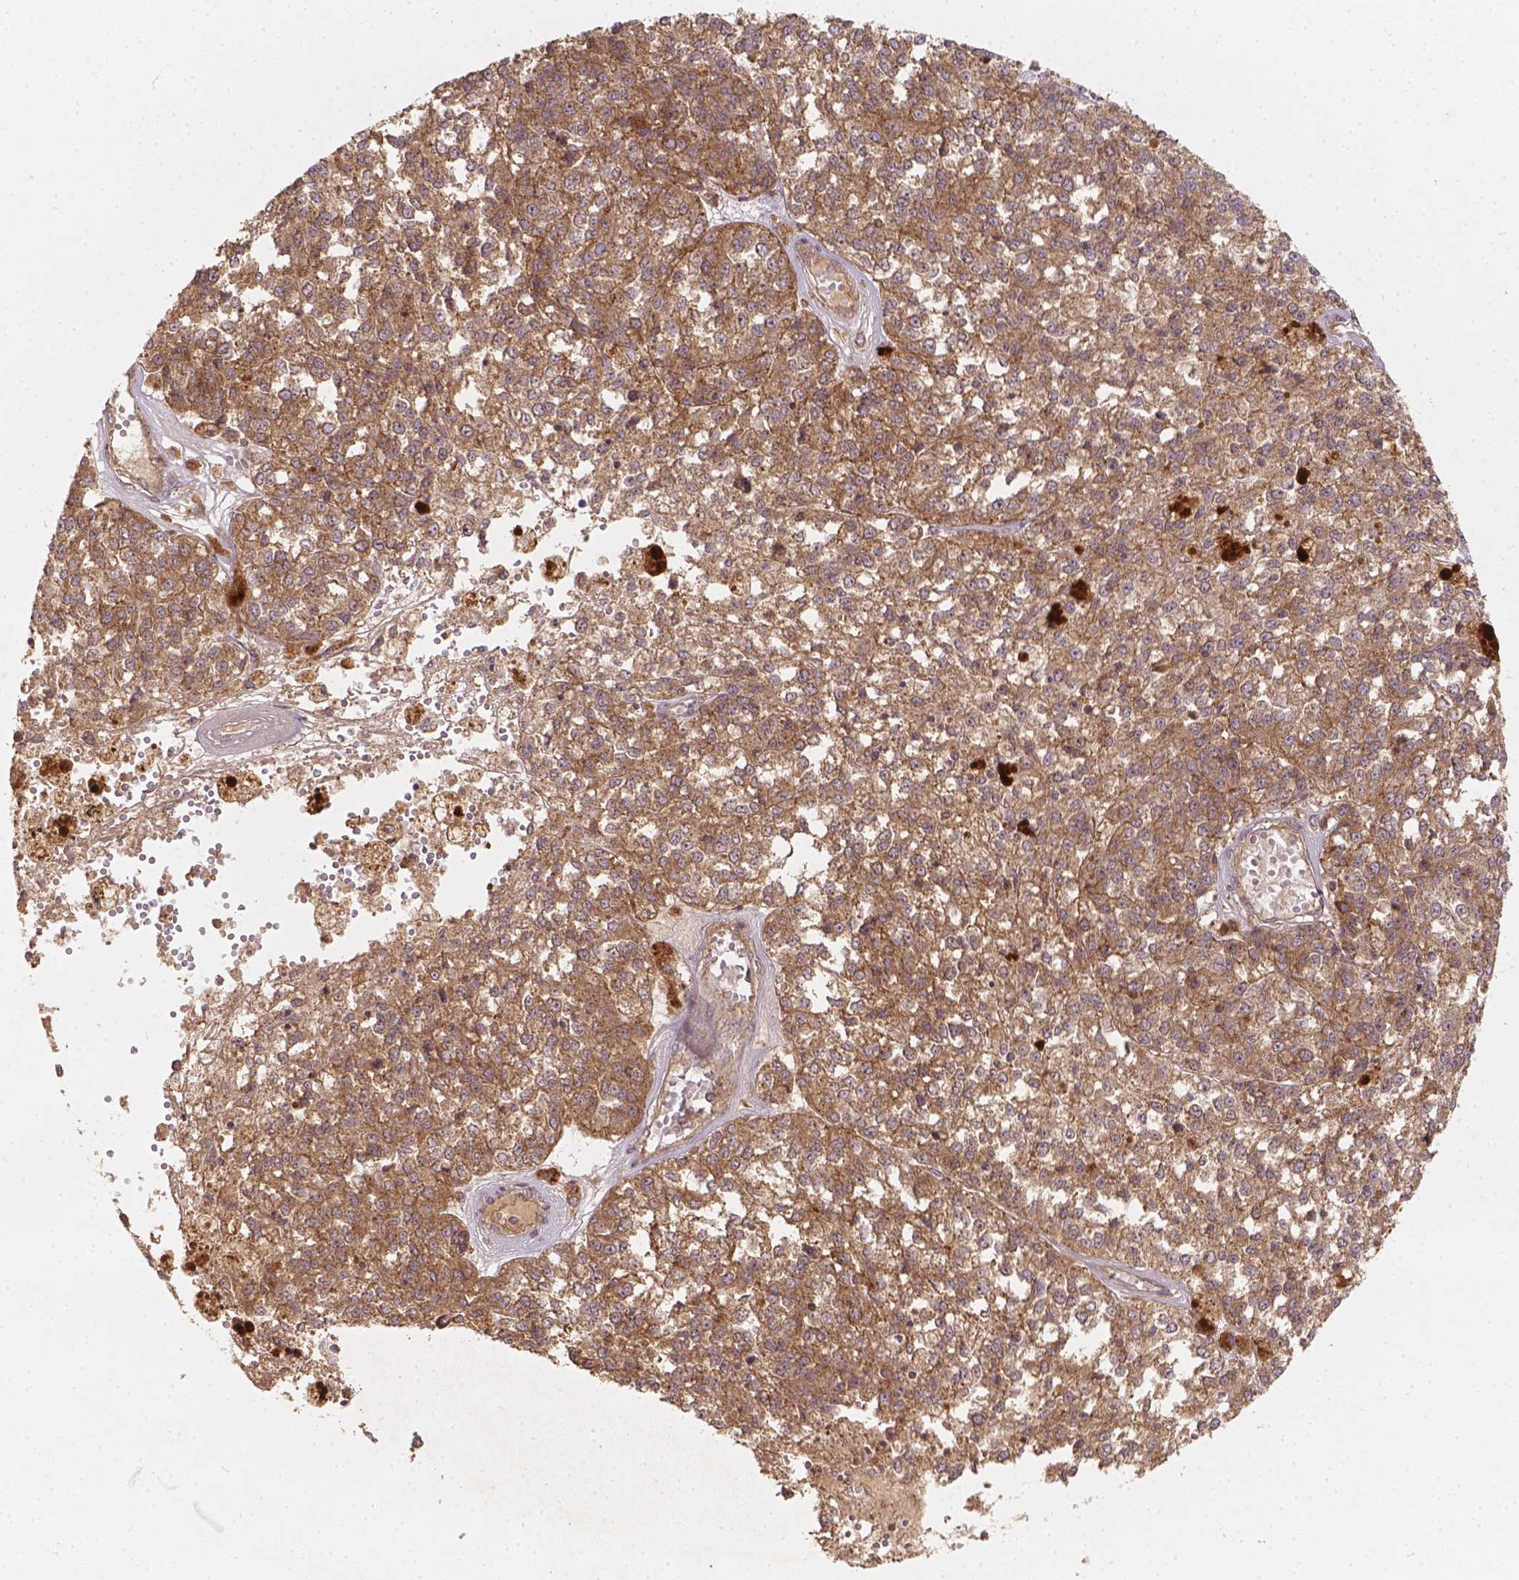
{"staining": {"intensity": "moderate", "quantity": ">75%", "location": "cytoplasmic/membranous"}, "tissue": "melanoma", "cell_type": "Tumor cells", "image_type": "cancer", "snomed": [{"axis": "morphology", "description": "Malignant melanoma, Metastatic site"}, {"axis": "topography", "description": "Lymph node"}], "caption": "High-magnification brightfield microscopy of melanoma stained with DAB (brown) and counterstained with hematoxylin (blue). tumor cells exhibit moderate cytoplasmic/membranous expression is identified in about>75% of cells. The protein of interest is shown in brown color, while the nuclei are stained blue.", "gene": "XPR1", "patient": {"sex": "female", "age": 64}}